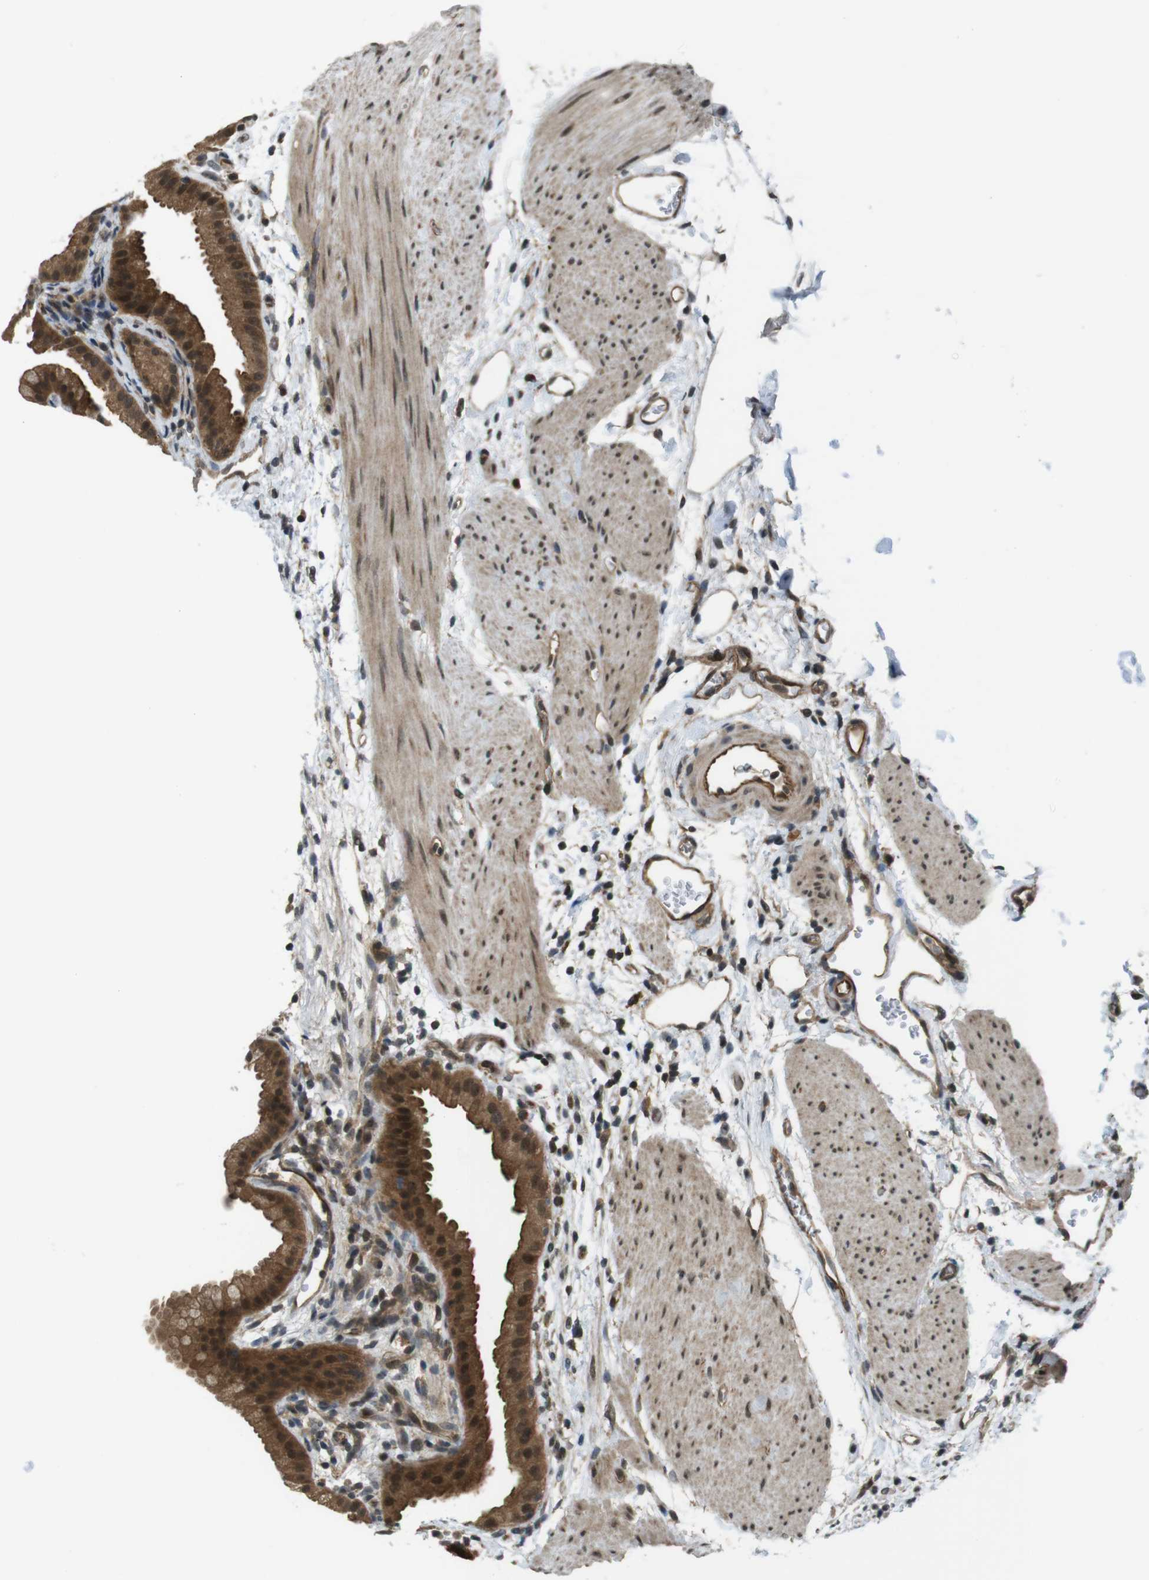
{"staining": {"intensity": "strong", "quantity": ">75%", "location": "cytoplasmic/membranous,nuclear"}, "tissue": "gallbladder", "cell_type": "Glandular cells", "image_type": "normal", "snomed": [{"axis": "morphology", "description": "Normal tissue, NOS"}, {"axis": "topography", "description": "Gallbladder"}], "caption": "Strong cytoplasmic/membranous,nuclear protein staining is identified in approximately >75% of glandular cells in gallbladder. The staining is performed using DAB (3,3'-diaminobenzidine) brown chromogen to label protein expression. The nuclei are counter-stained blue using hematoxylin.", "gene": "TIAM2", "patient": {"sex": "female", "age": 64}}